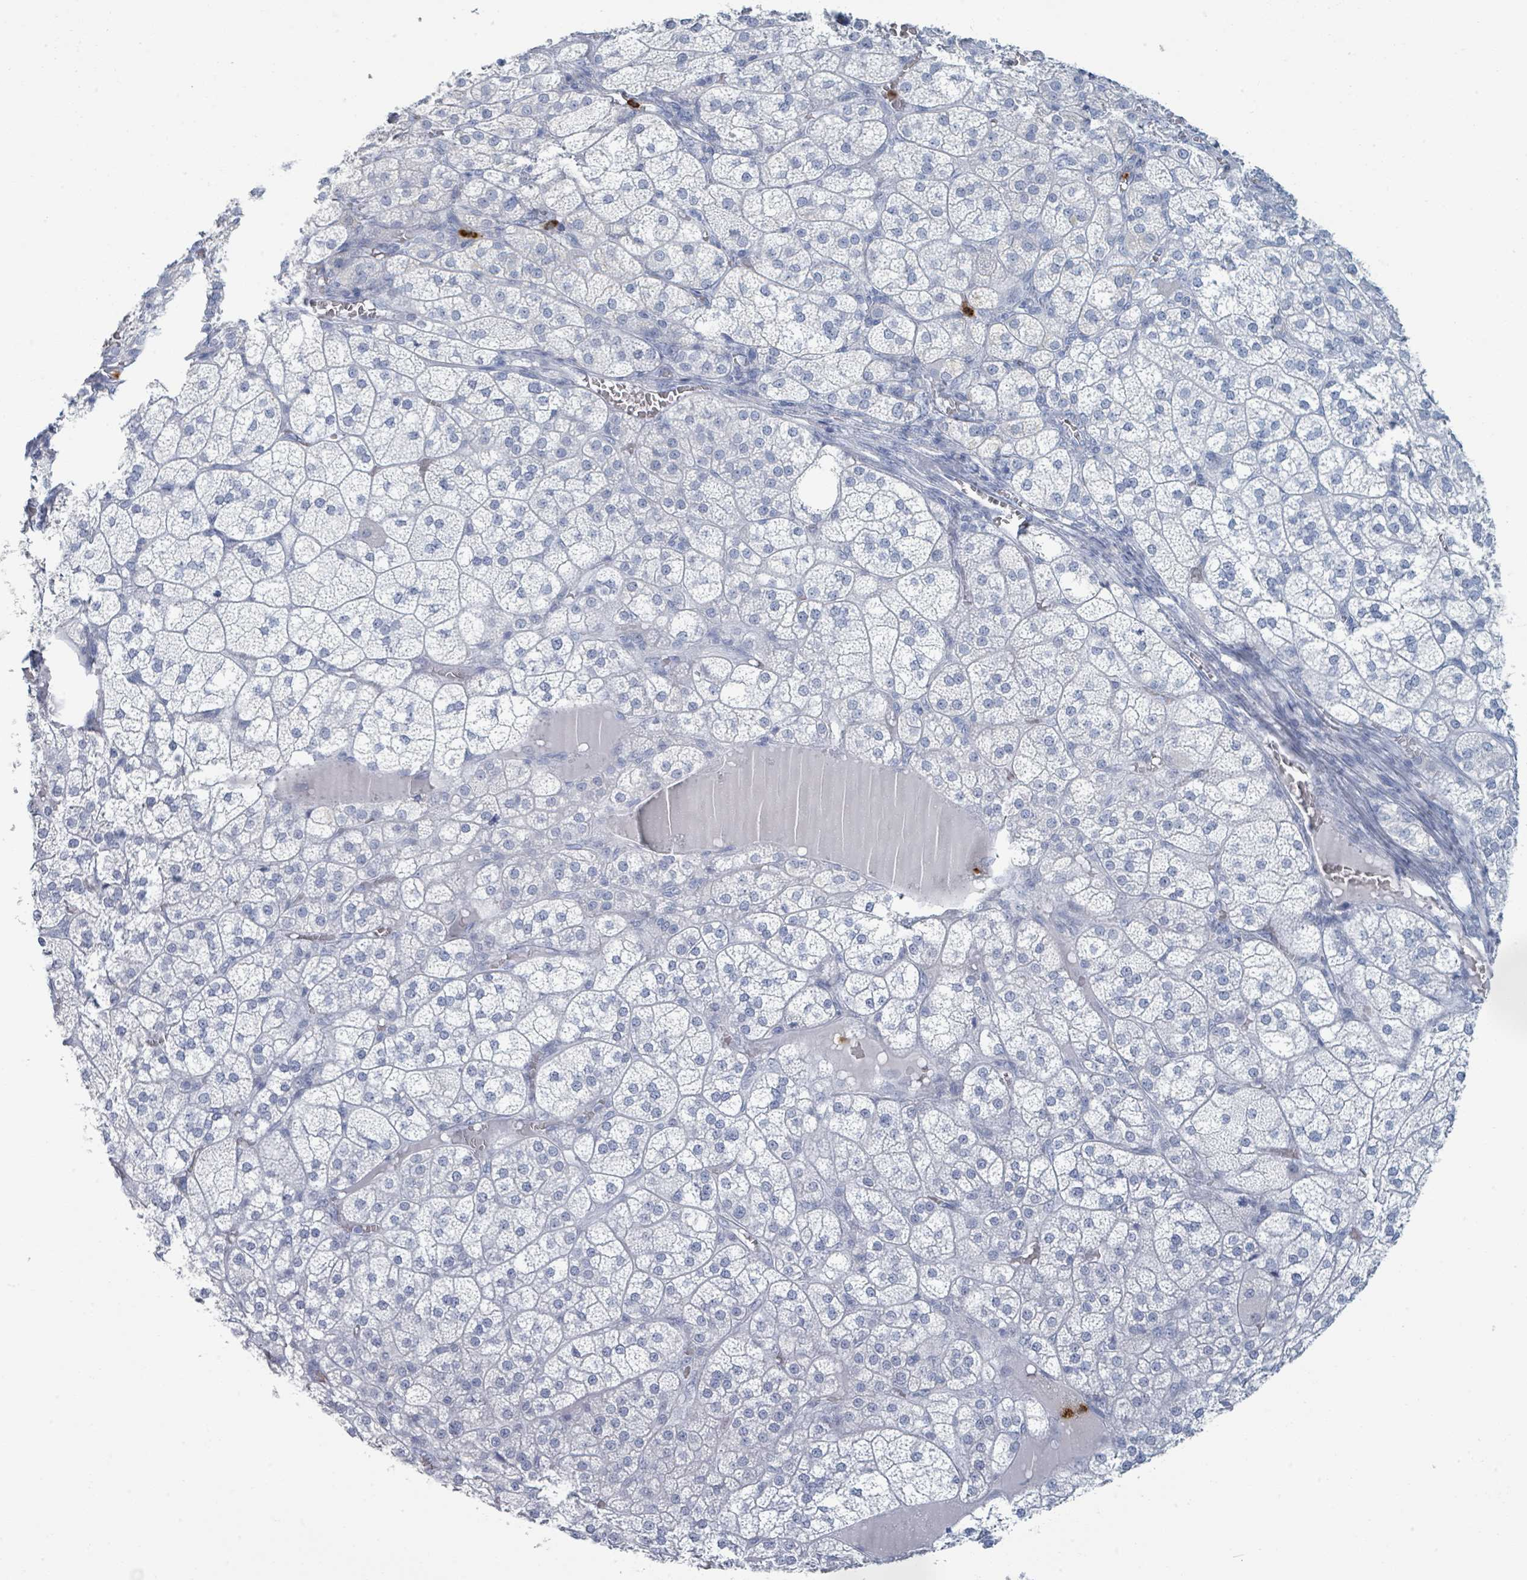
{"staining": {"intensity": "negative", "quantity": "none", "location": "none"}, "tissue": "adrenal gland", "cell_type": "Glandular cells", "image_type": "normal", "snomed": [{"axis": "morphology", "description": "Normal tissue, NOS"}, {"axis": "topography", "description": "Adrenal gland"}], "caption": "A photomicrograph of adrenal gland stained for a protein demonstrates no brown staining in glandular cells. Nuclei are stained in blue.", "gene": "DEFA4", "patient": {"sex": "female", "age": 60}}